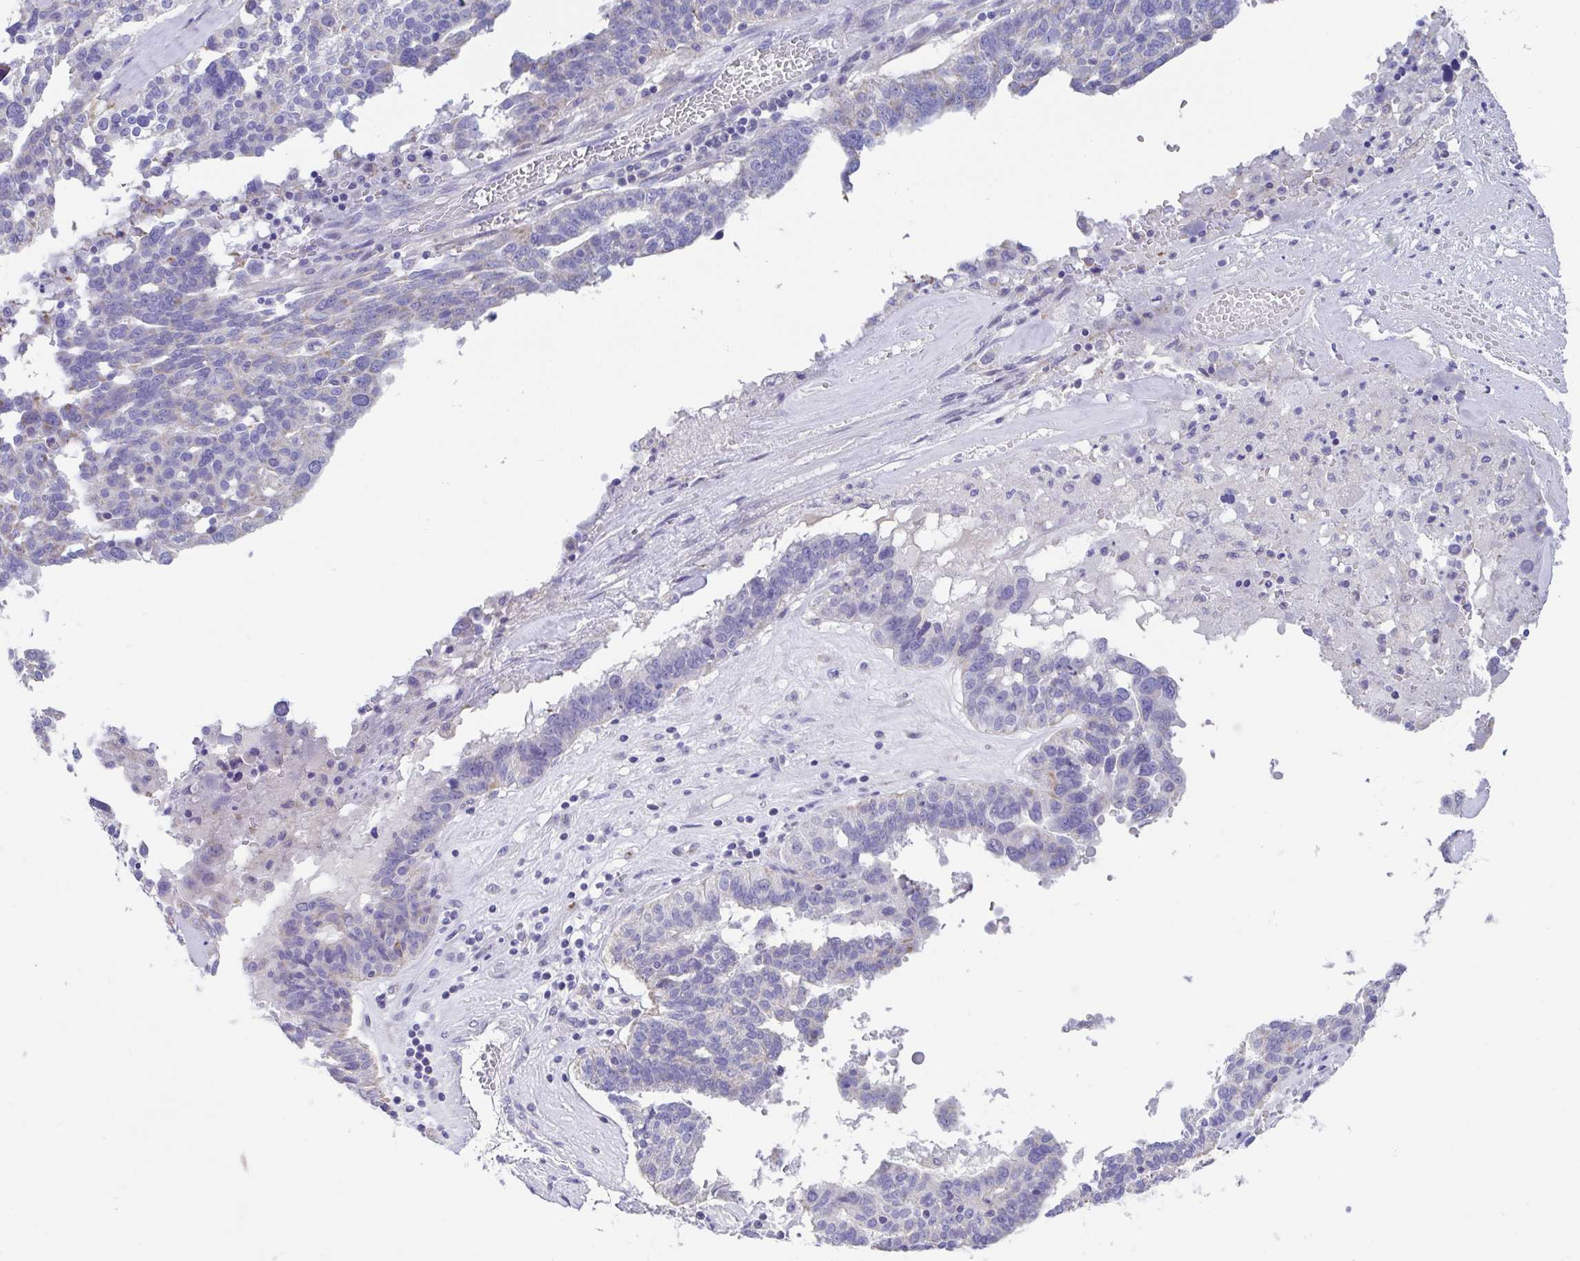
{"staining": {"intensity": "negative", "quantity": "none", "location": "none"}, "tissue": "ovarian cancer", "cell_type": "Tumor cells", "image_type": "cancer", "snomed": [{"axis": "morphology", "description": "Cystadenocarcinoma, serous, NOS"}, {"axis": "topography", "description": "Ovary"}], "caption": "Human ovarian cancer stained for a protein using immunohistochemistry (IHC) demonstrates no expression in tumor cells.", "gene": "CCSAP", "patient": {"sex": "female", "age": 59}}